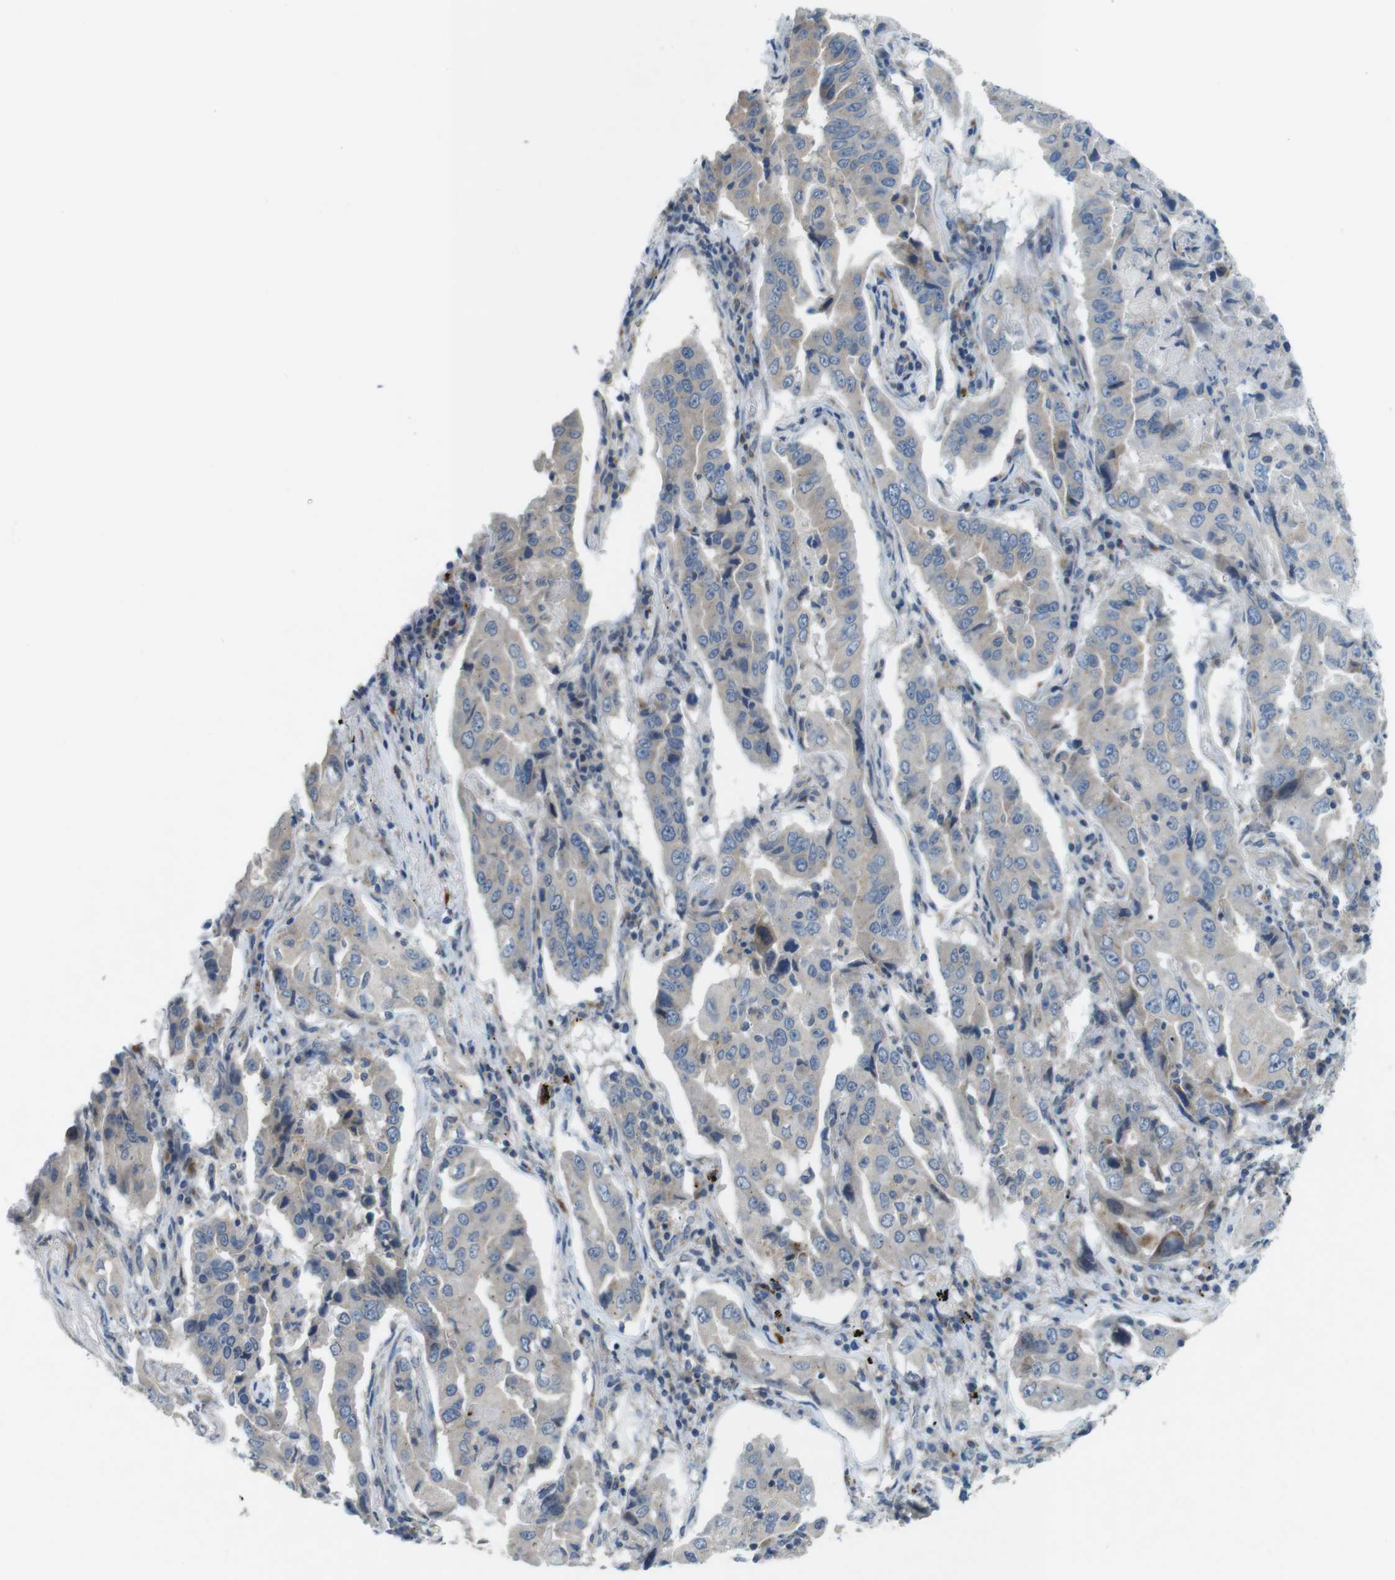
{"staining": {"intensity": "negative", "quantity": "none", "location": "none"}, "tissue": "lung cancer", "cell_type": "Tumor cells", "image_type": "cancer", "snomed": [{"axis": "morphology", "description": "Adenocarcinoma, NOS"}, {"axis": "topography", "description": "Lung"}], "caption": "Tumor cells show no significant staining in lung cancer (adenocarcinoma).", "gene": "TYW1", "patient": {"sex": "female", "age": 65}}